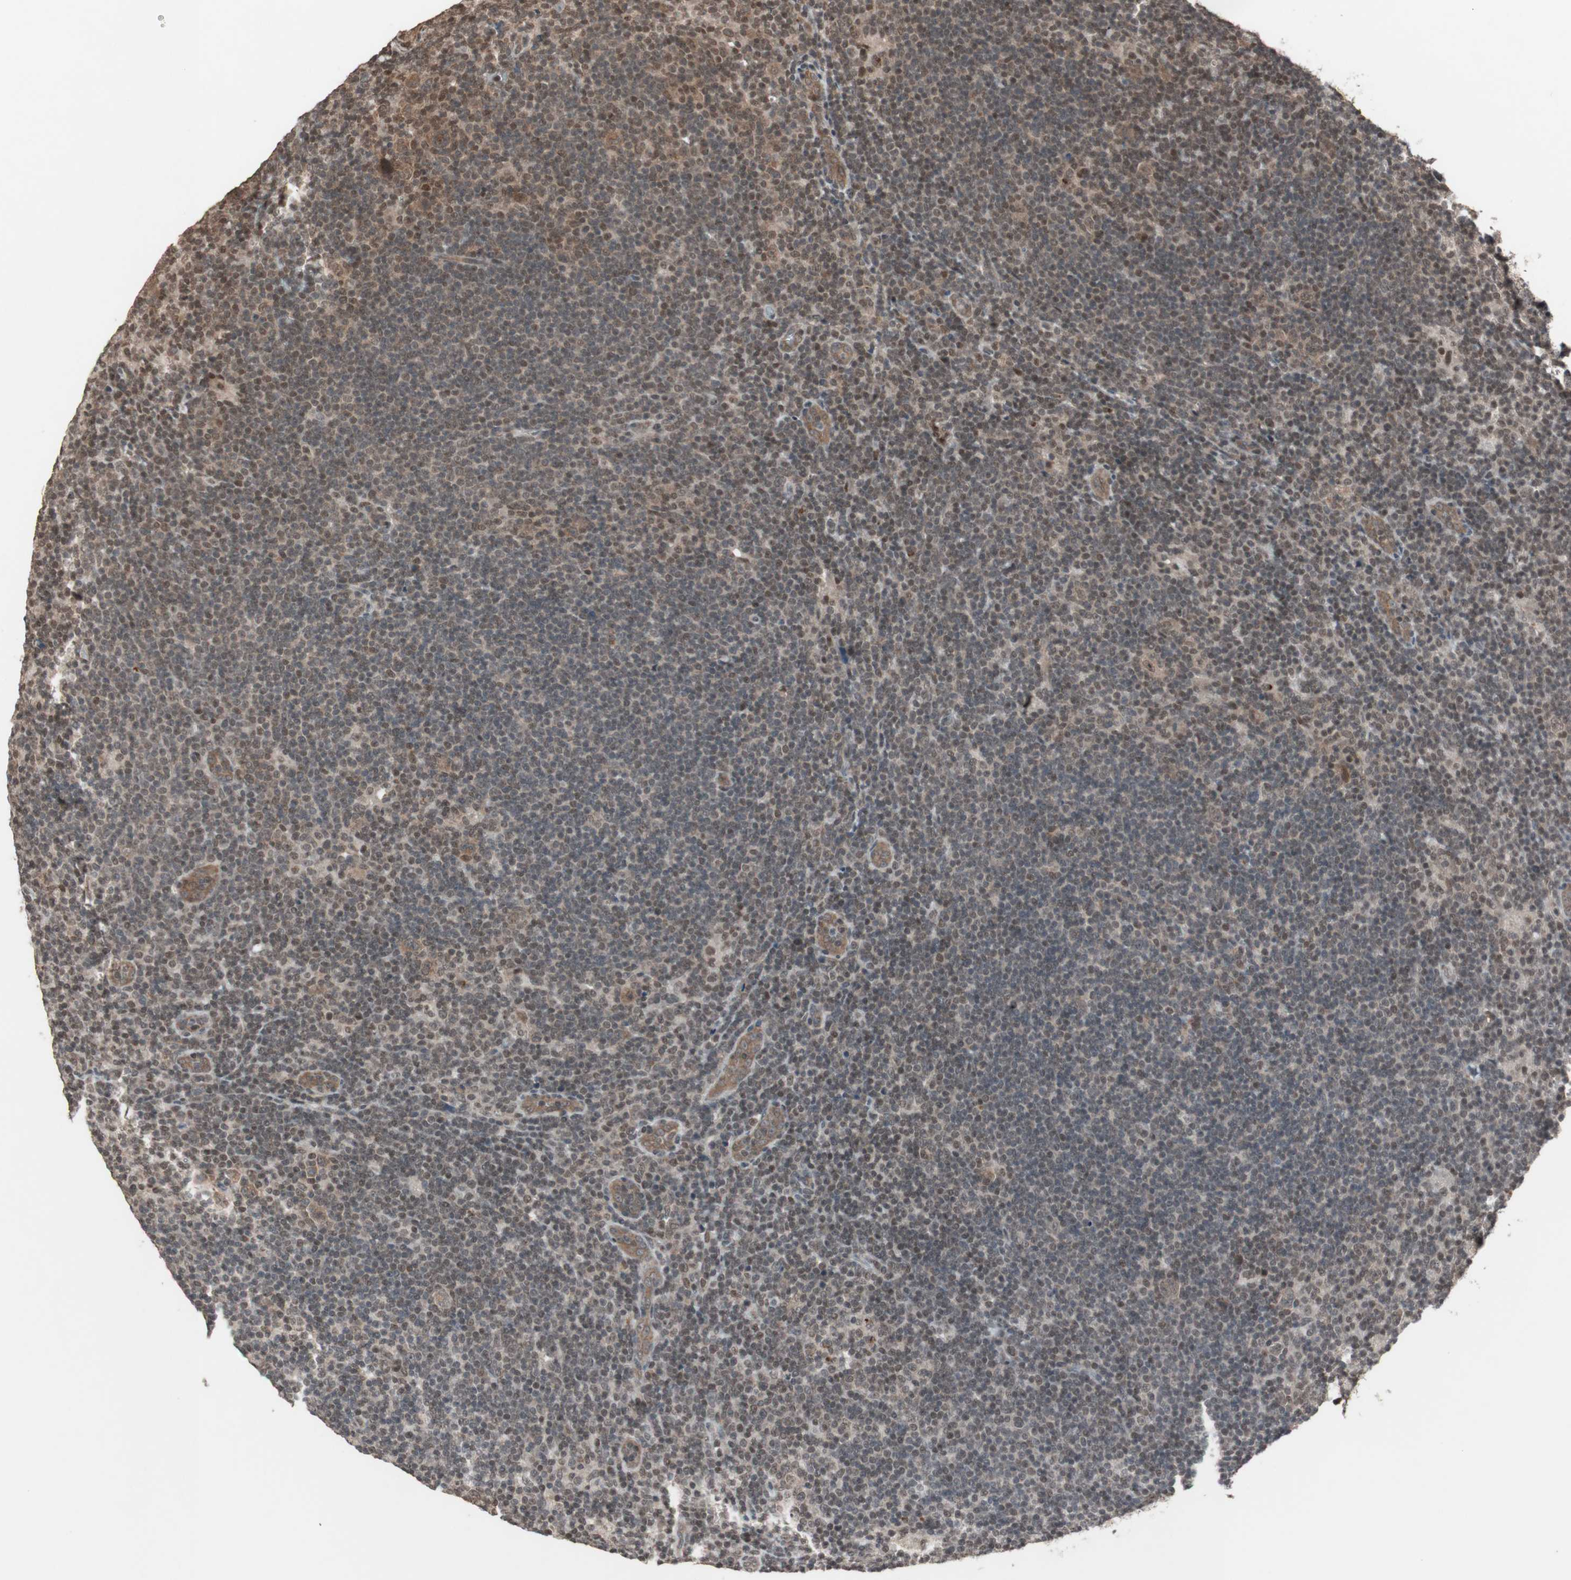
{"staining": {"intensity": "weak", "quantity": ">75%", "location": "cytoplasmic/membranous,nuclear"}, "tissue": "lymphoma", "cell_type": "Tumor cells", "image_type": "cancer", "snomed": [{"axis": "morphology", "description": "Hodgkin's disease, NOS"}, {"axis": "topography", "description": "Lymph node"}], "caption": "This is an image of immunohistochemistry staining of lymphoma, which shows weak expression in the cytoplasmic/membranous and nuclear of tumor cells.", "gene": "DRAP1", "patient": {"sex": "female", "age": 57}}